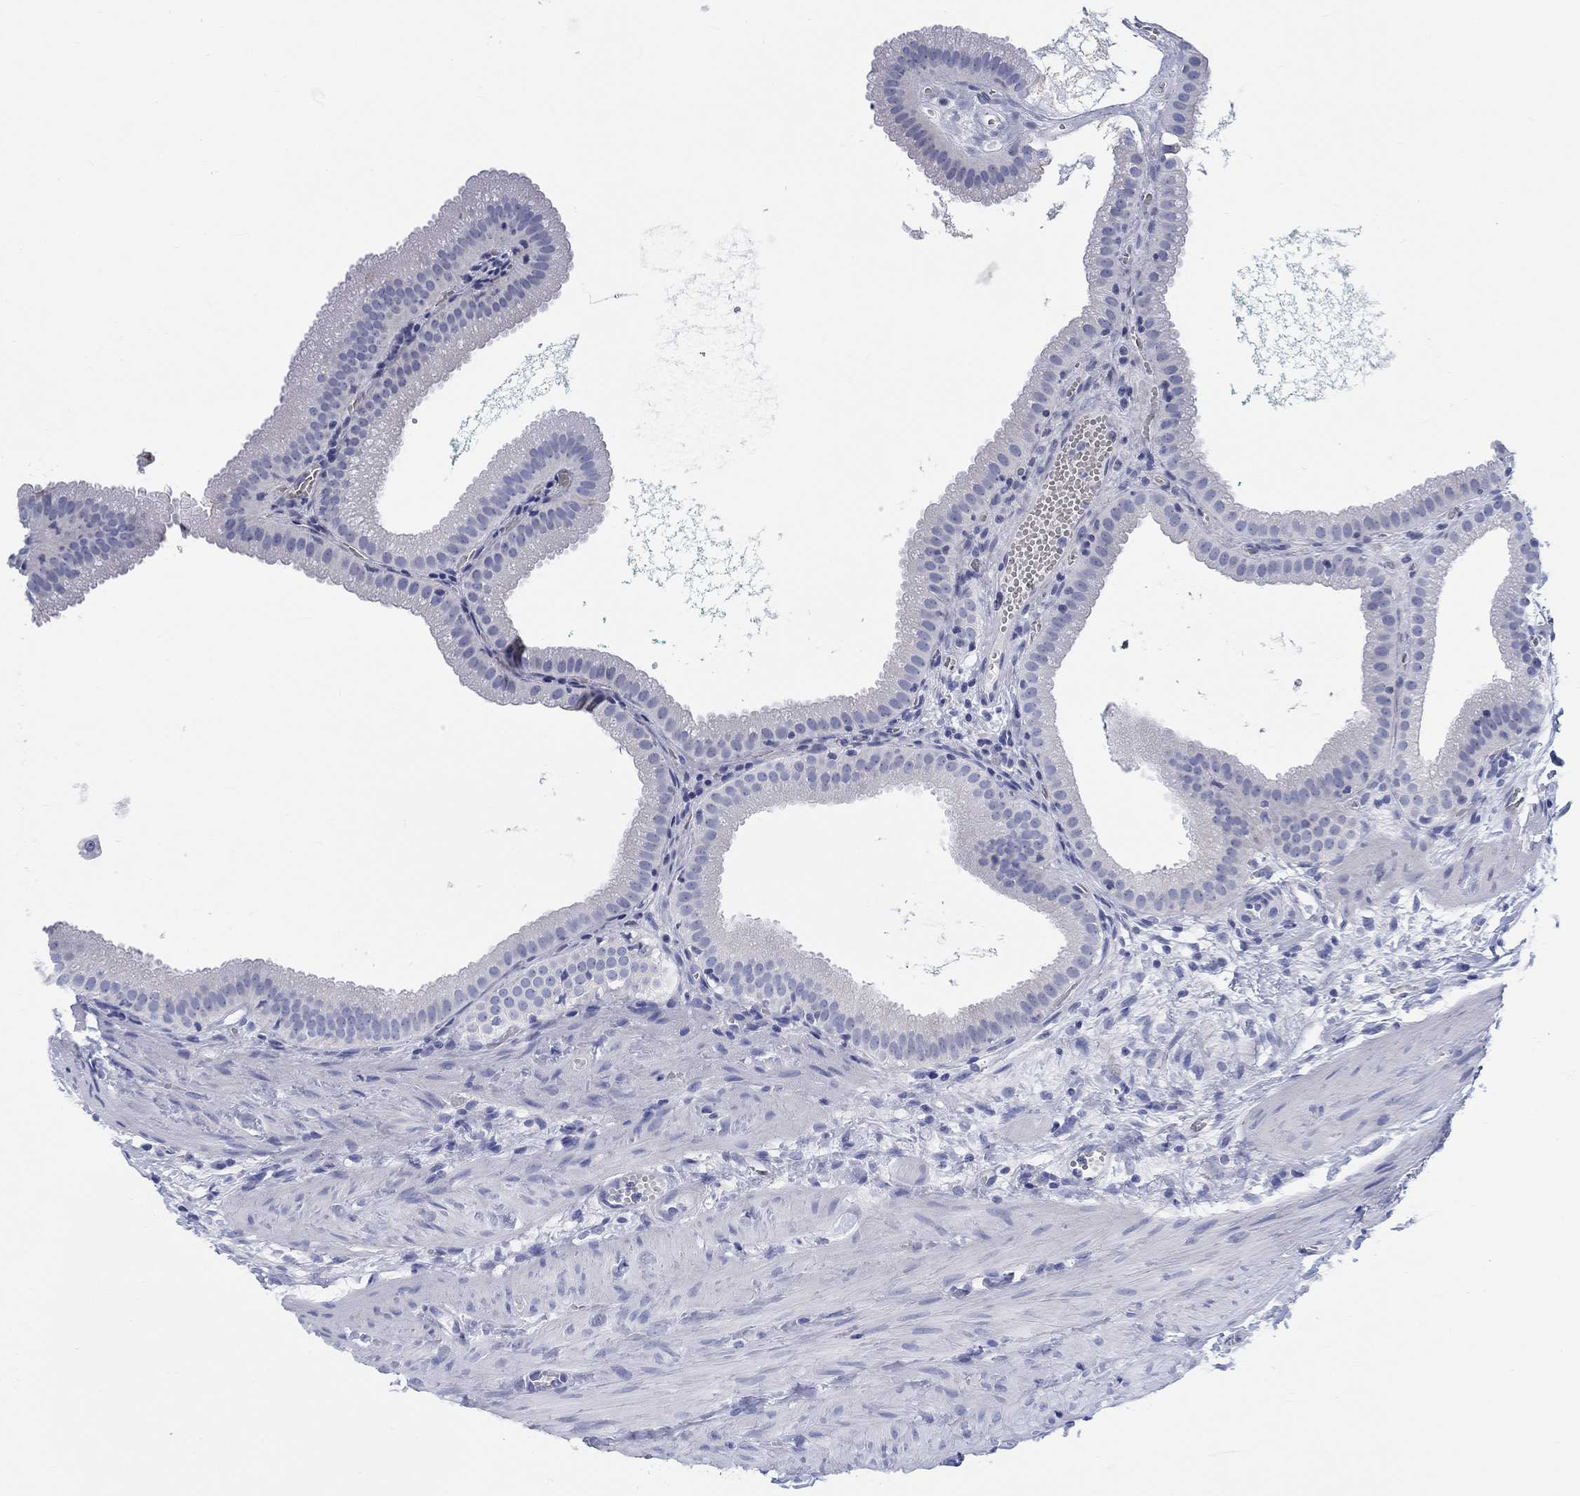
{"staining": {"intensity": "negative", "quantity": "none", "location": "none"}, "tissue": "gallbladder", "cell_type": "Glandular cells", "image_type": "normal", "snomed": [{"axis": "morphology", "description": "Normal tissue, NOS"}, {"axis": "topography", "description": "Gallbladder"}], "caption": "The immunohistochemistry photomicrograph has no significant staining in glandular cells of gallbladder. (DAB immunohistochemistry with hematoxylin counter stain).", "gene": "RD3L", "patient": {"sex": "male", "age": 67}}